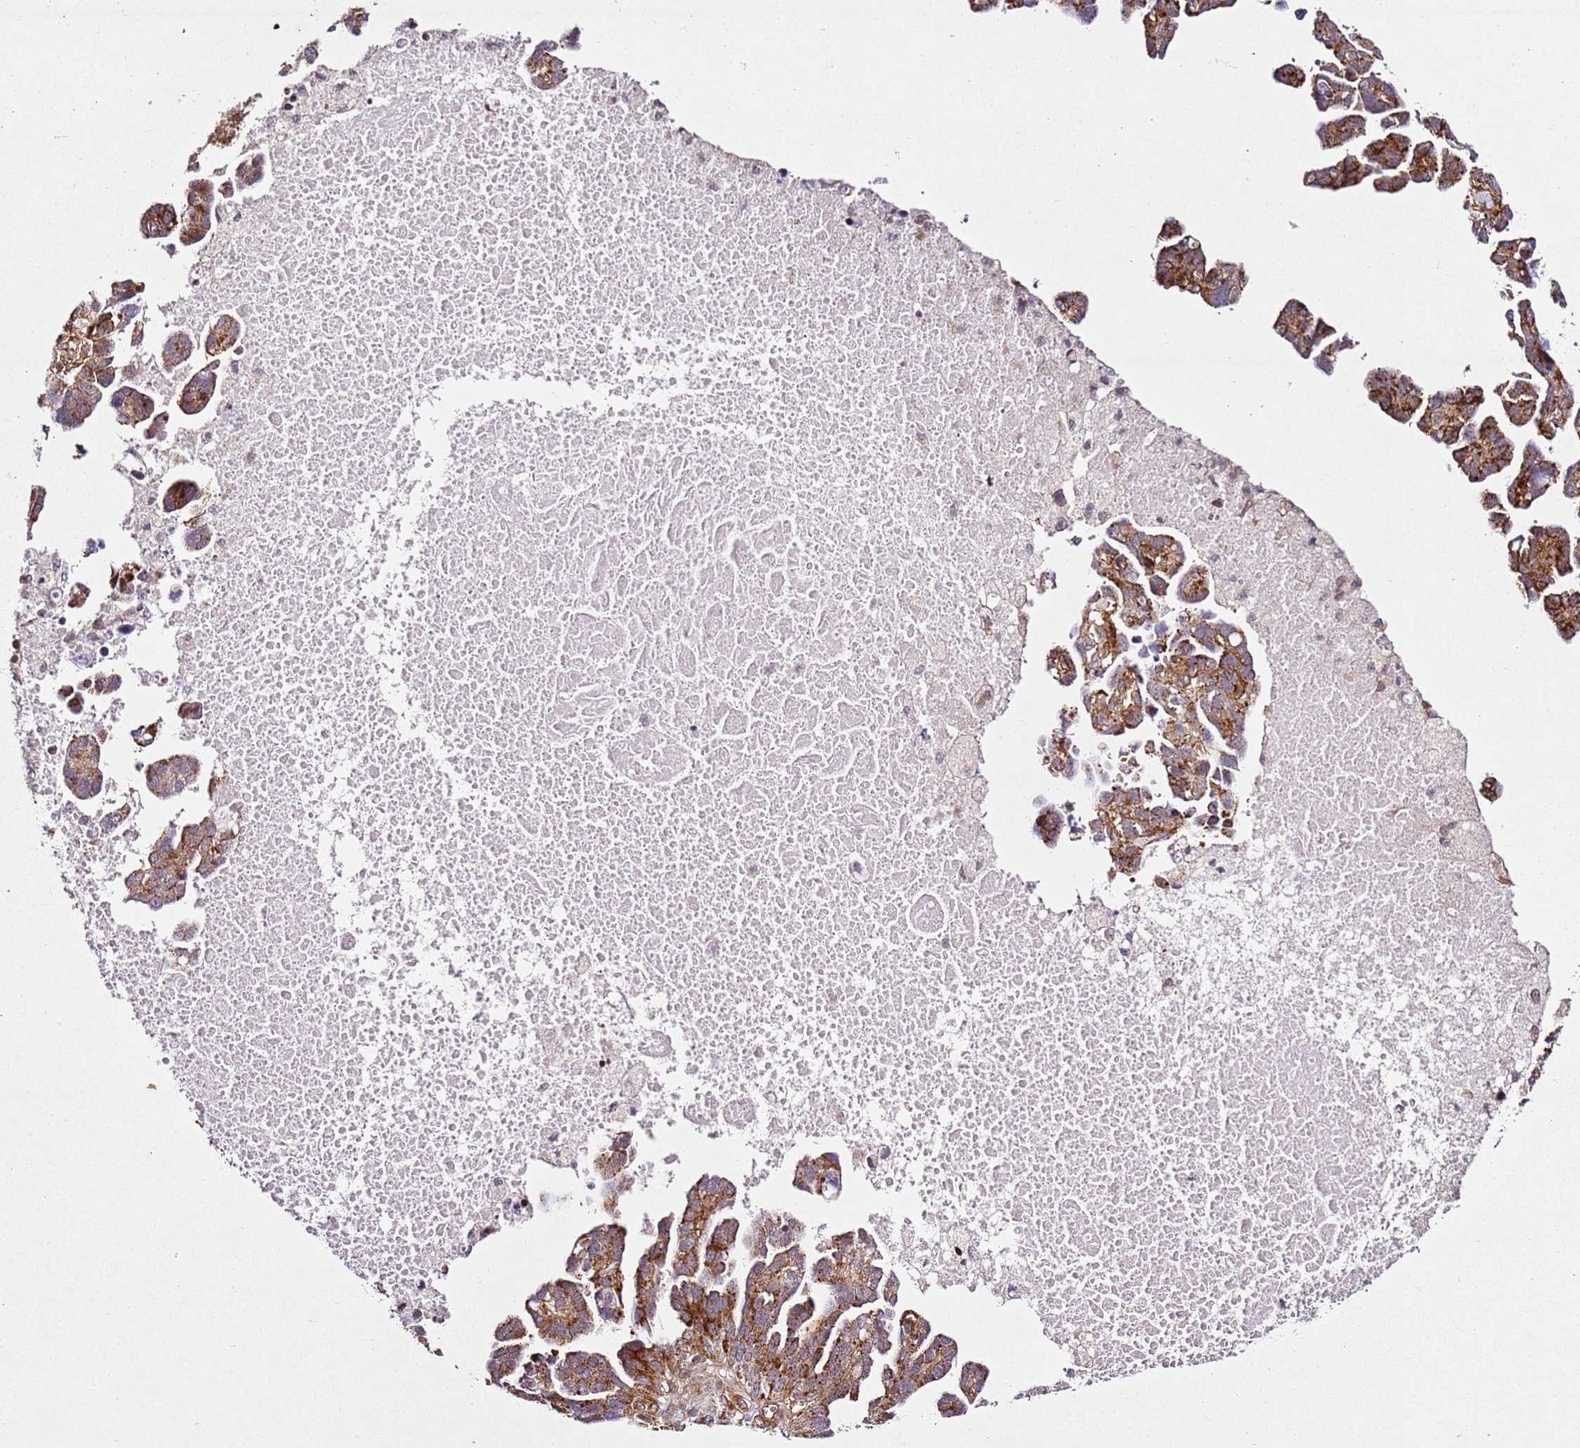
{"staining": {"intensity": "moderate", "quantity": ">75%", "location": "cytoplasmic/membranous"}, "tissue": "ovarian cancer", "cell_type": "Tumor cells", "image_type": "cancer", "snomed": [{"axis": "morphology", "description": "Cystadenocarcinoma, serous, NOS"}, {"axis": "topography", "description": "Ovary"}], "caption": "Immunohistochemical staining of human ovarian serous cystadenocarcinoma shows moderate cytoplasmic/membranous protein expression in approximately >75% of tumor cells.", "gene": "ZNF296", "patient": {"sex": "female", "age": 54}}